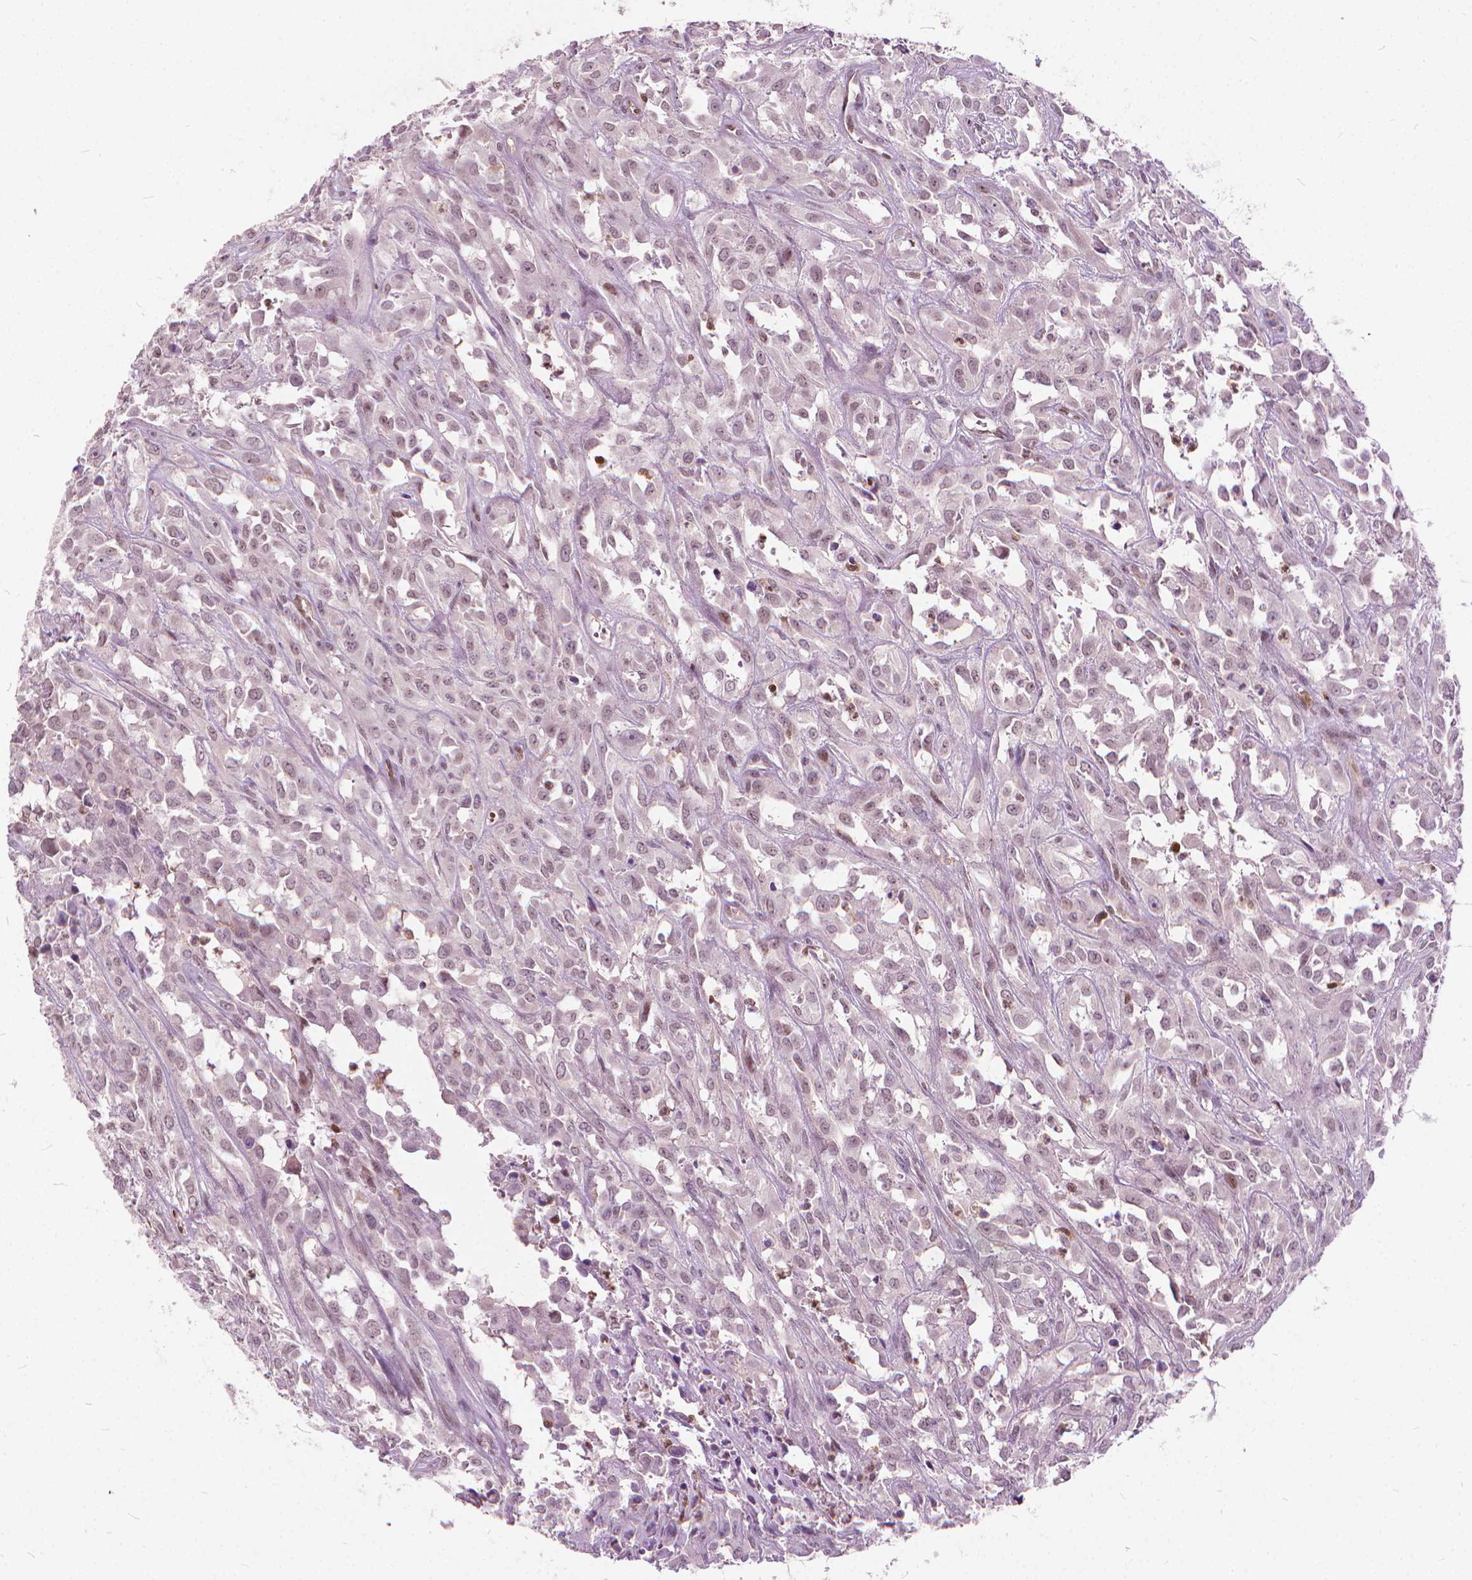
{"staining": {"intensity": "negative", "quantity": "none", "location": "none"}, "tissue": "urothelial cancer", "cell_type": "Tumor cells", "image_type": "cancer", "snomed": [{"axis": "morphology", "description": "Urothelial carcinoma, High grade"}, {"axis": "topography", "description": "Urinary bladder"}], "caption": "There is no significant staining in tumor cells of urothelial cancer. Brightfield microscopy of IHC stained with DAB (3,3'-diaminobenzidine) (brown) and hematoxylin (blue), captured at high magnification.", "gene": "STAT5B", "patient": {"sex": "male", "age": 67}}